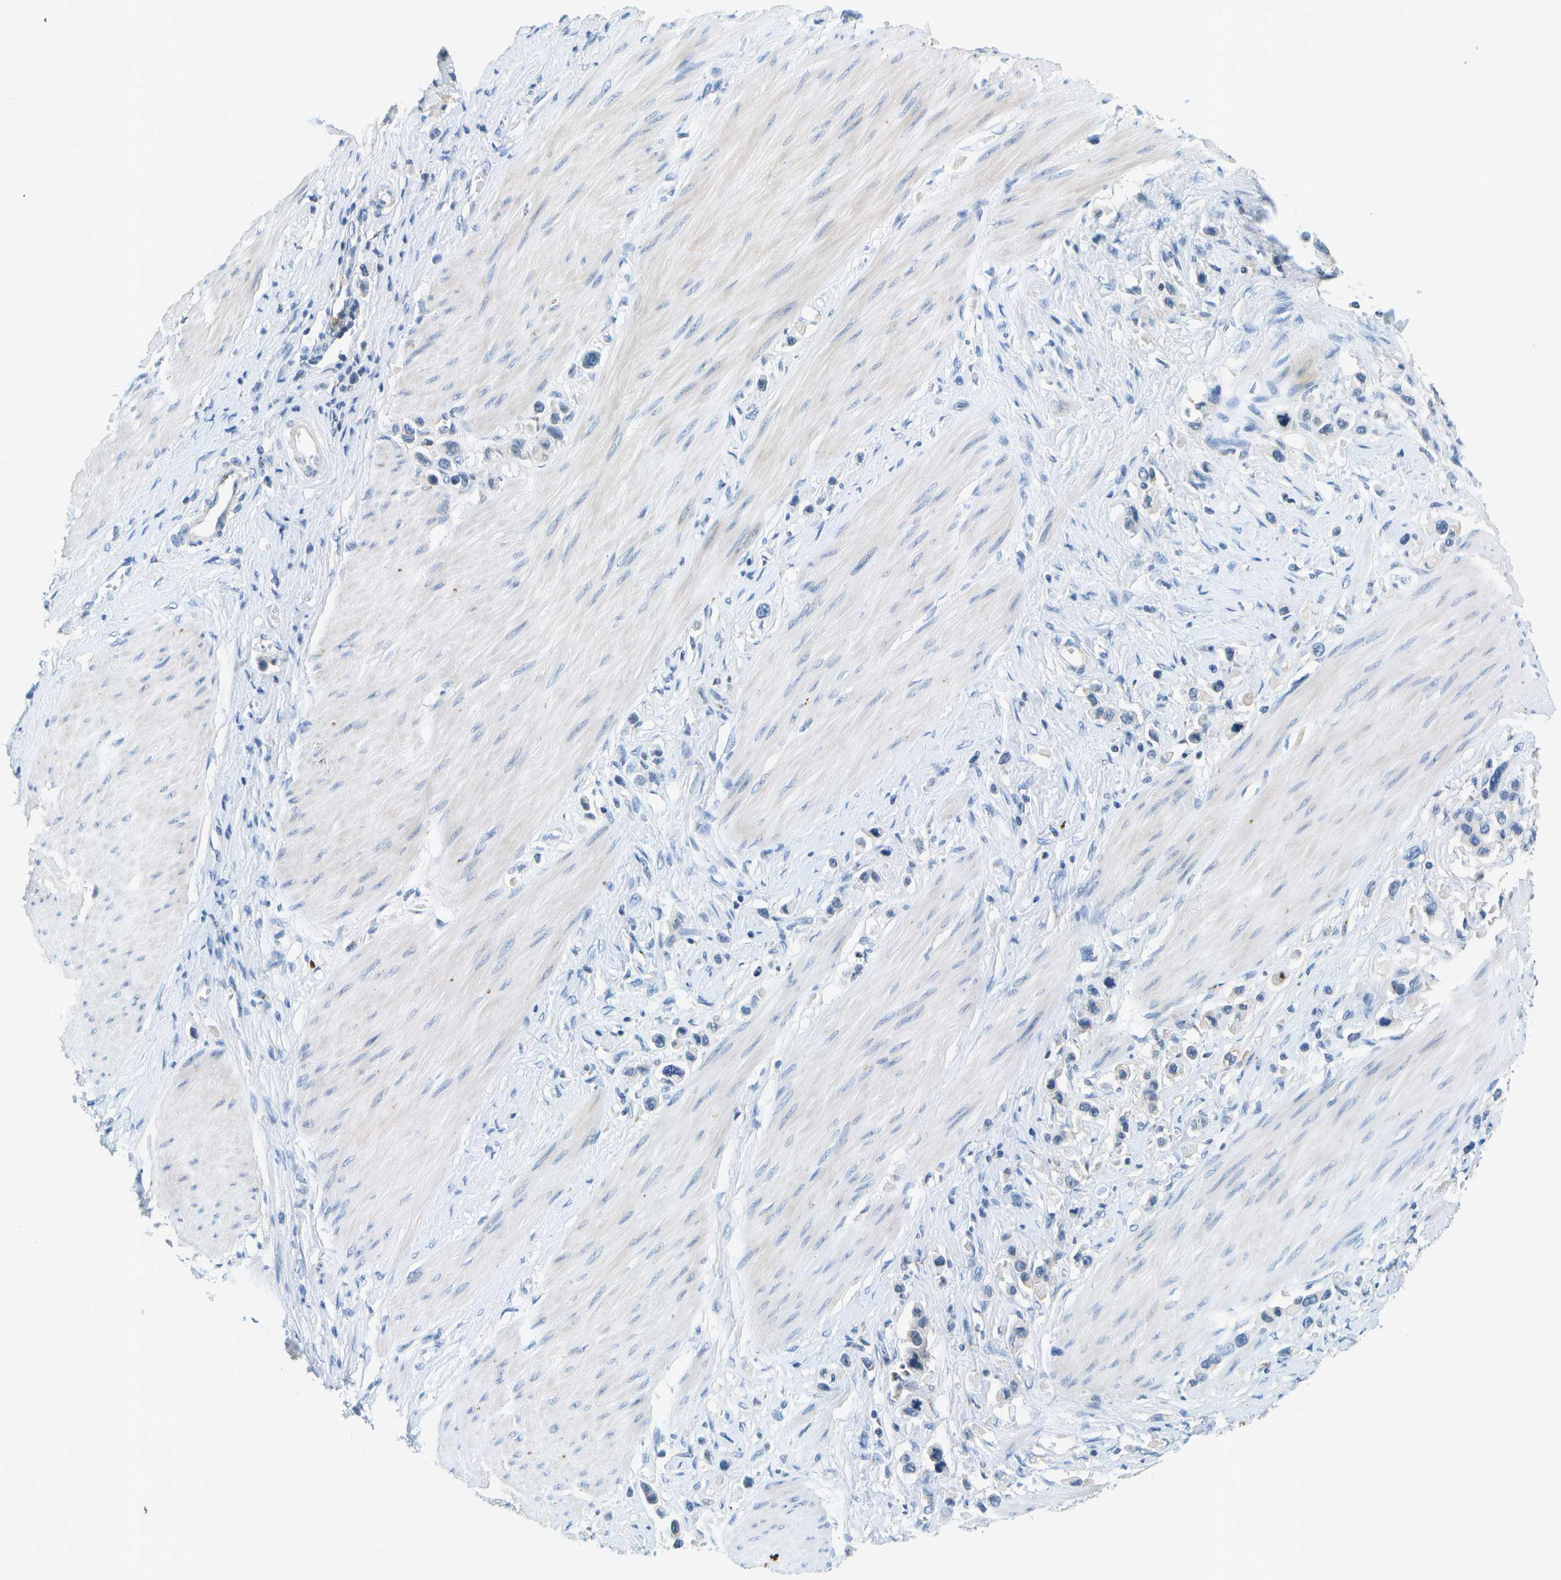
{"staining": {"intensity": "negative", "quantity": "none", "location": "none"}, "tissue": "stomach cancer", "cell_type": "Tumor cells", "image_type": "cancer", "snomed": [{"axis": "morphology", "description": "Adenocarcinoma, NOS"}, {"axis": "topography", "description": "Stomach"}], "caption": "IHC of stomach cancer (adenocarcinoma) displays no positivity in tumor cells.", "gene": "RASGRP2", "patient": {"sex": "female", "age": 65}}